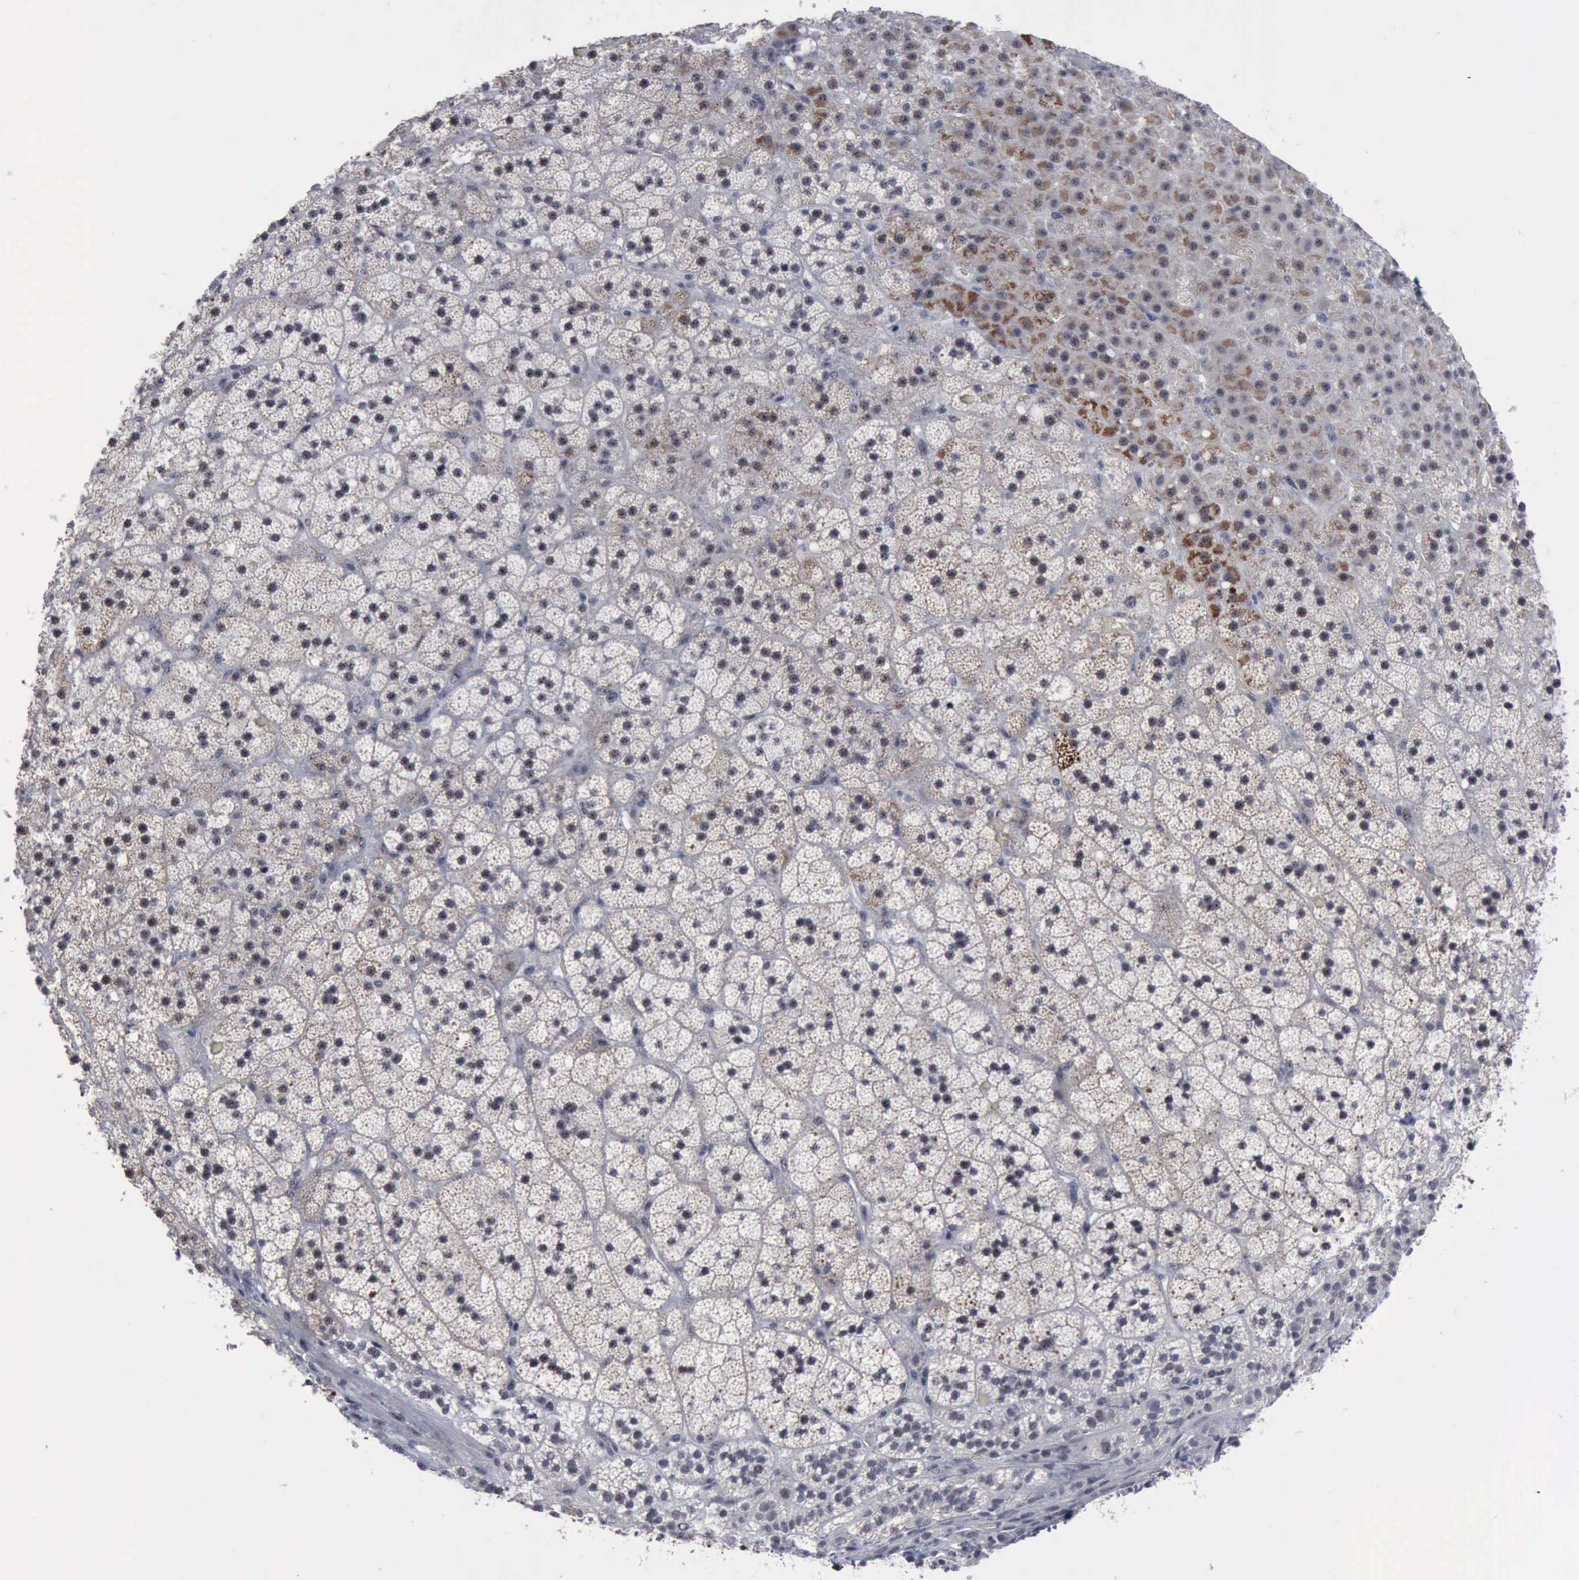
{"staining": {"intensity": "moderate", "quantity": "25%-75%", "location": "cytoplasmic/membranous"}, "tissue": "adrenal gland", "cell_type": "Glandular cells", "image_type": "normal", "snomed": [{"axis": "morphology", "description": "Normal tissue, NOS"}, {"axis": "topography", "description": "Adrenal gland"}], "caption": "The immunohistochemical stain labels moderate cytoplasmic/membranous expression in glandular cells of normal adrenal gland. Ihc stains the protein in brown and the nuclei are stained blue.", "gene": "BRD1", "patient": {"sex": "male", "age": 35}}